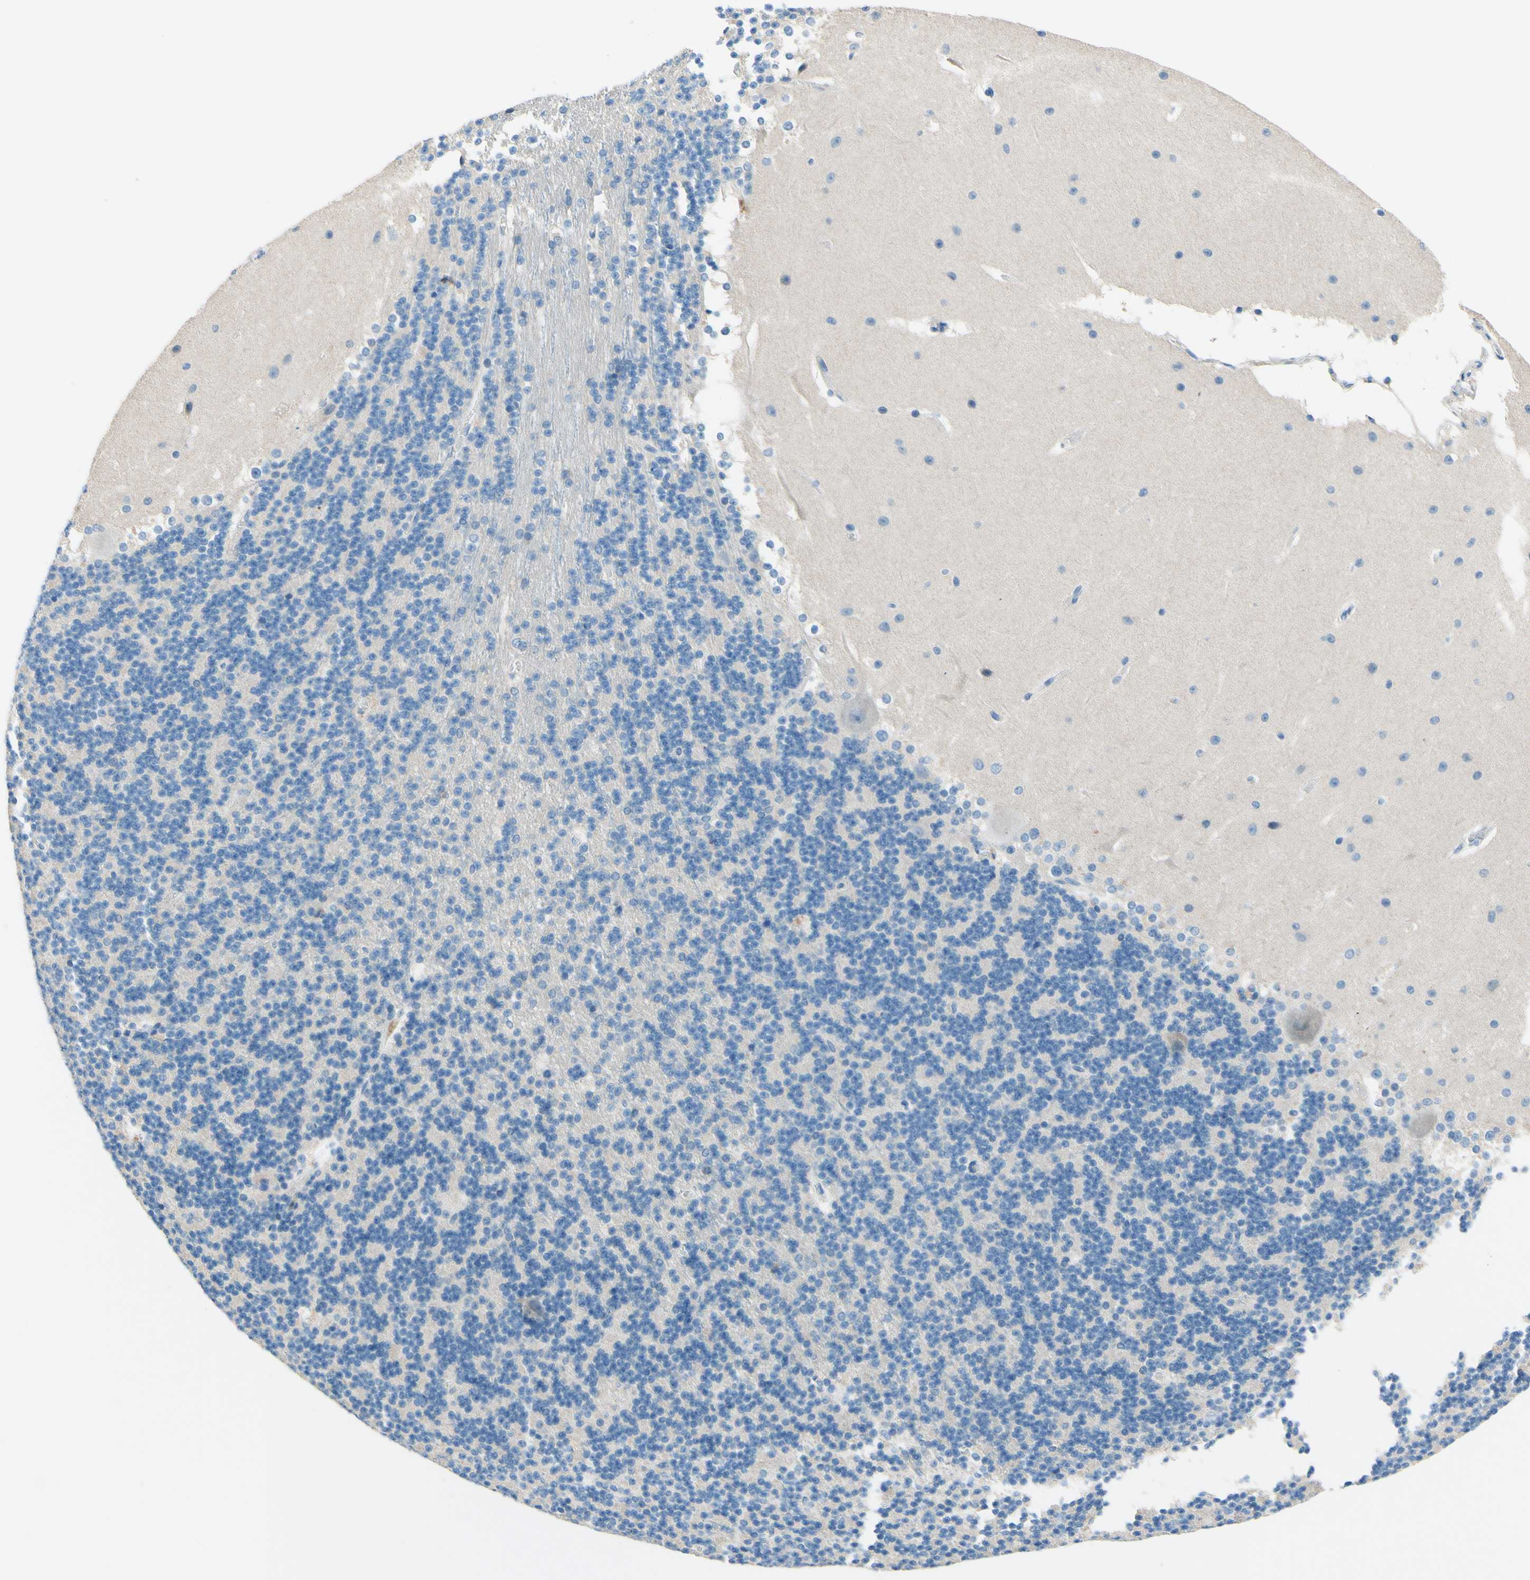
{"staining": {"intensity": "negative", "quantity": "none", "location": "none"}, "tissue": "cerebellum", "cell_type": "Cells in granular layer", "image_type": "normal", "snomed": [{"axis": "morphology", "description": "Normal tissue, NOS"}, {"axis": "topography", "description": "Cerebellum"}], "caption": "This histopathology image is of normal cerebellum stained with IHC to label a protein in brown with the nuclei are counter-stained blue. There is no expression in cells in granular layer.", "gene": "PASD1", "patient": {"sex": "female", "age": 19}}